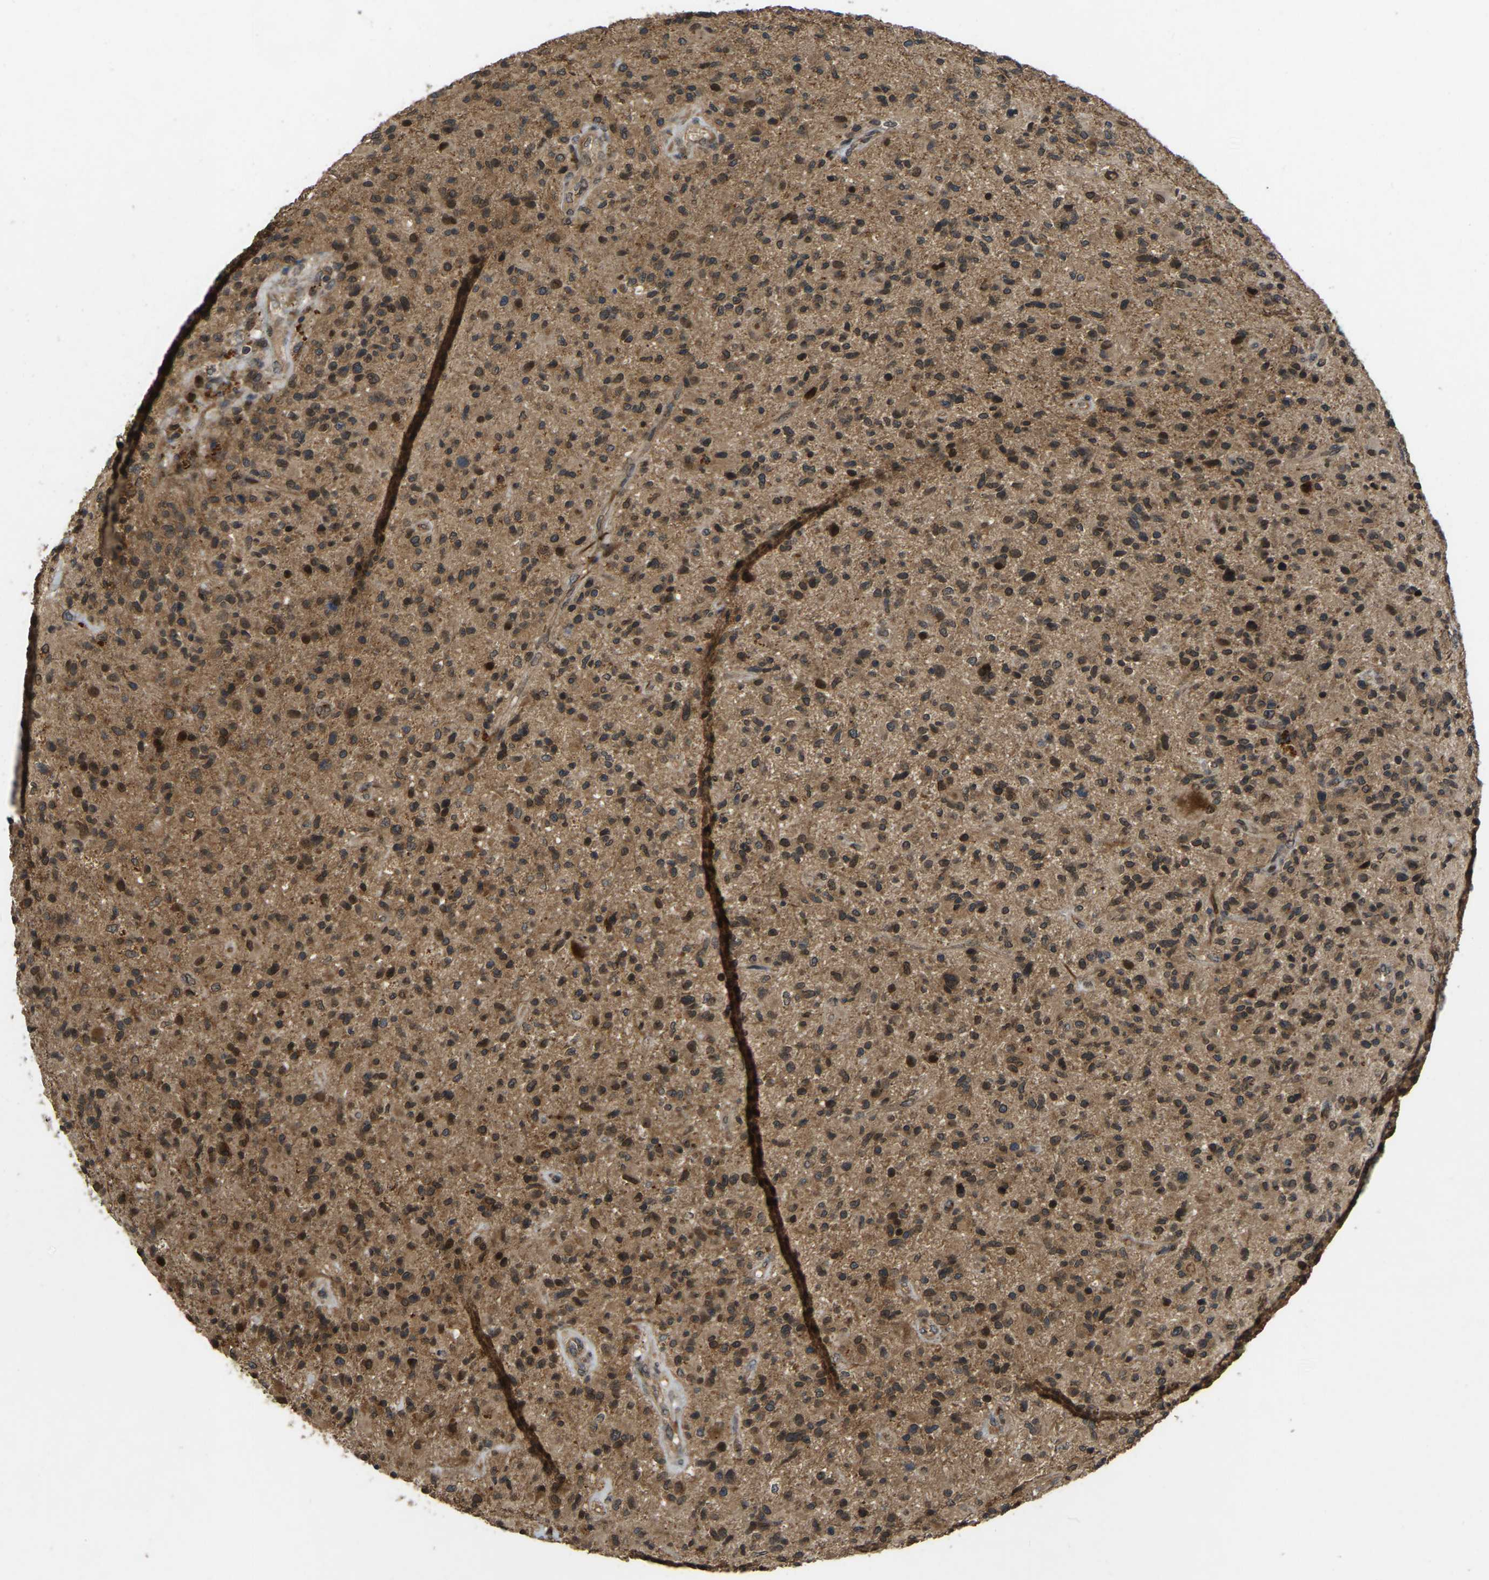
{"staining": {"intensity": "moderate", "quantity": ">75%", "location": "cytoplasmic/membranous,nuclear"}, "tissue": "glioma", "cell_type": "Tumor cells", "image_type": "cancer", "snomed": [{"axis": "morphology", "description": "Glioma, malignant, High grade"}, {"axis": "topography", "description": "Brain"}], "caption": "This photomicrograph displays glioma stained with immunohistochemistry (IHC) to label a protein in brown. The cytoplasmic/membranous and nuclear of tumor cells show moderate positivity for the protein. Nuclei are counter-stained blue.", "gene": "KIAA1549", "patient": {"sex": "male", "age": 72}}